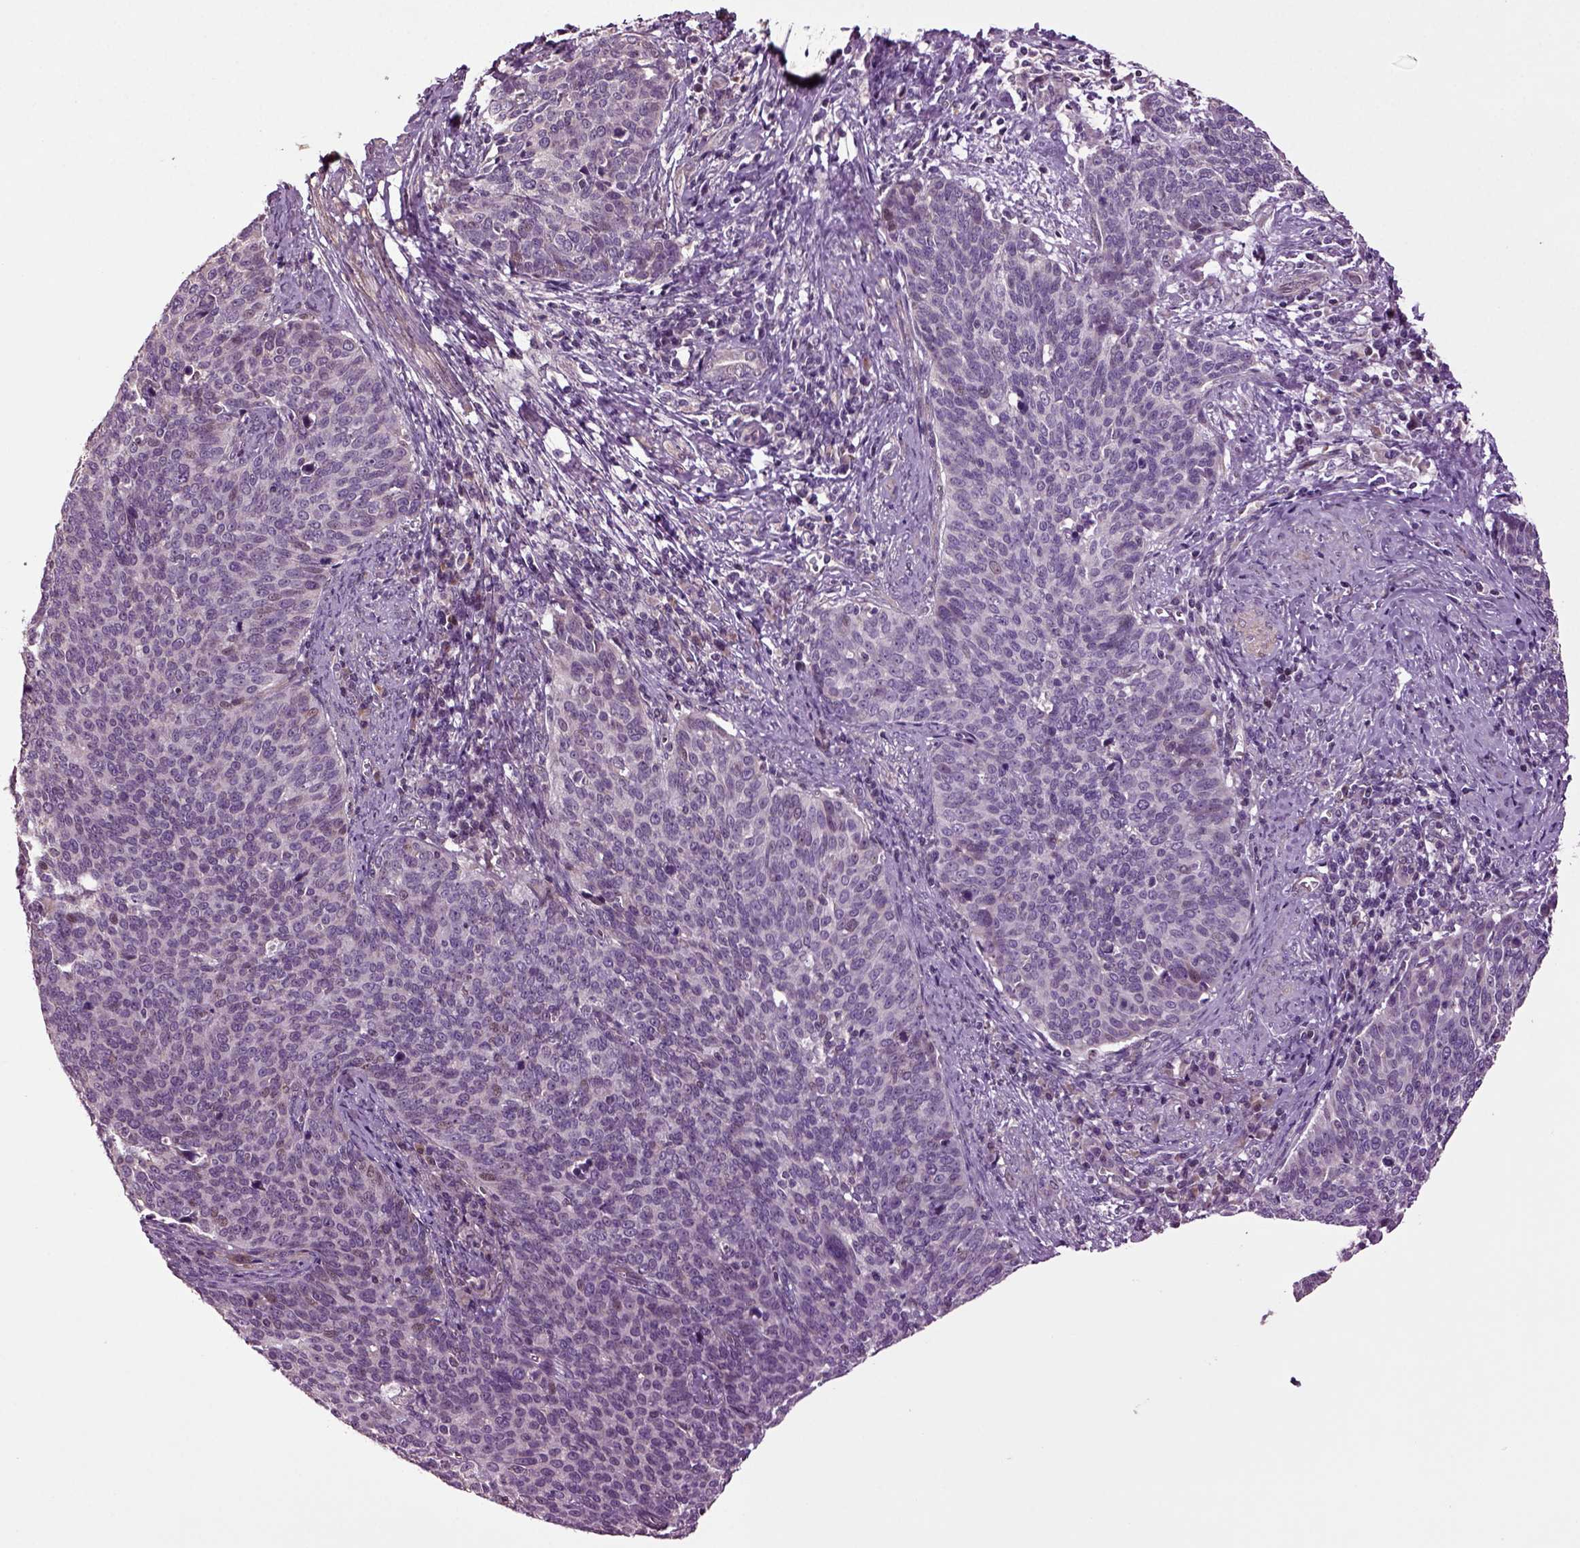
{"staining": {"intensity": "negative", "quantity": "none", "location": "none"}, "tissue": "cervical cancer", "cell_type": "Tumor cells", "image_type": "cancer", "snomed": [{"axis": "morphology", "description": "Normal tissue, NOS"}, {"axis": "morphology", "description": "Squamous cell carcinoma, NOS"}, {"axis": "topography", "description": "Cervix"}], "caption": "The image demonstrates no significant expression in tumor cells of squamous cell carcinoma (cervical).", "gene": "HAGHL", "patient": {"sex": "female", "age": 39}}